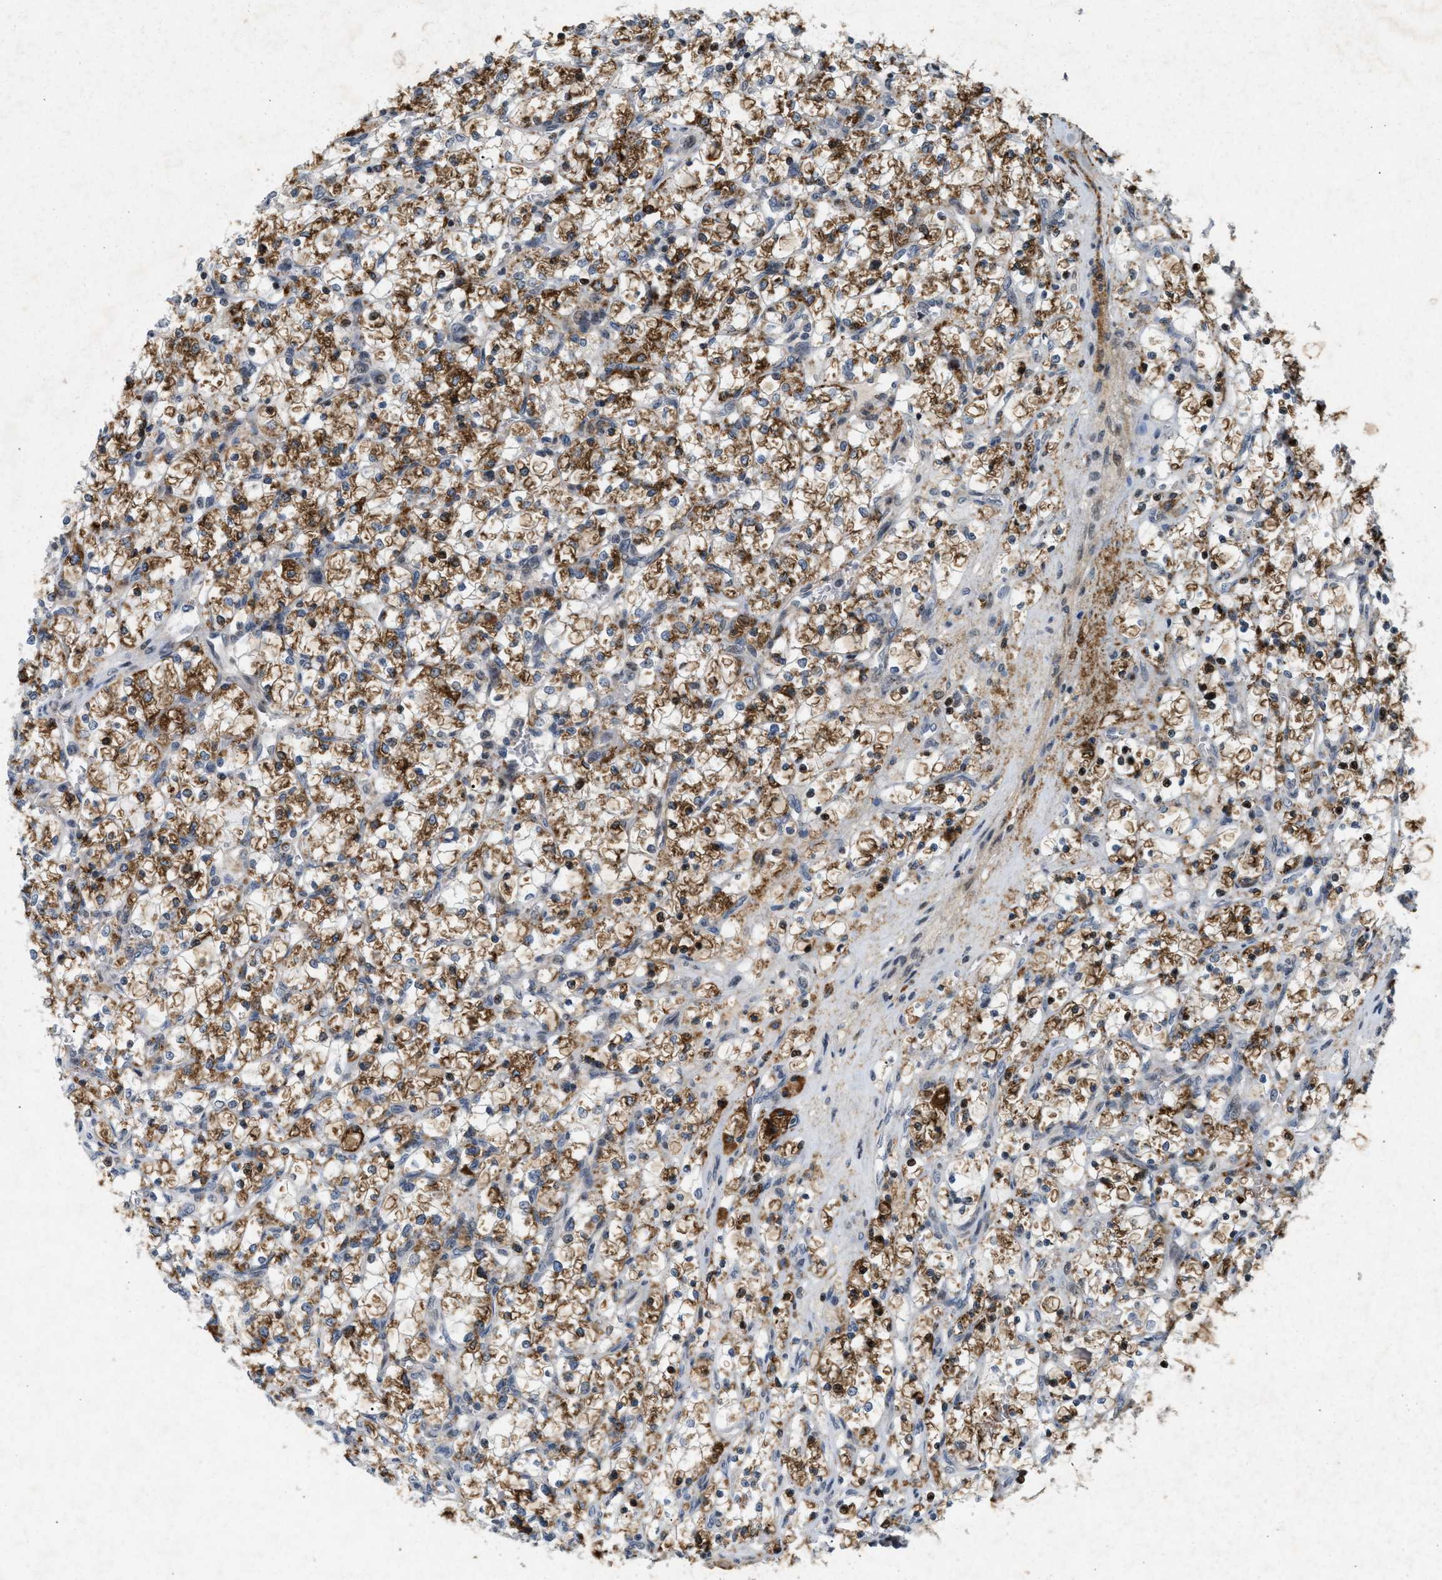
{"staining": {"intensity": "moderate", "quantity": ">75%", "location": "cytoplasmic/membranous"}, "tissue": "renal cancer", "cell_type": "Tumor cells", "image_type": "cancer", "snomed": [{"axis": "morphology", "description": "Adenocarcinoma, NOS"}, {"axis": "topography", "description": "Kidney"}], "caption": "High-magnification brightfield microscopy of adenocarcinoma (renal) stained with DAB (brown) and counterstained with hematoxylin (blue). tumor cells exhibit moderate cytoplasmic/membranous expression is identified in approximately>75% of cells.", "gene": "ZPR1", "patient": {"sex": "female", "age": 69}}